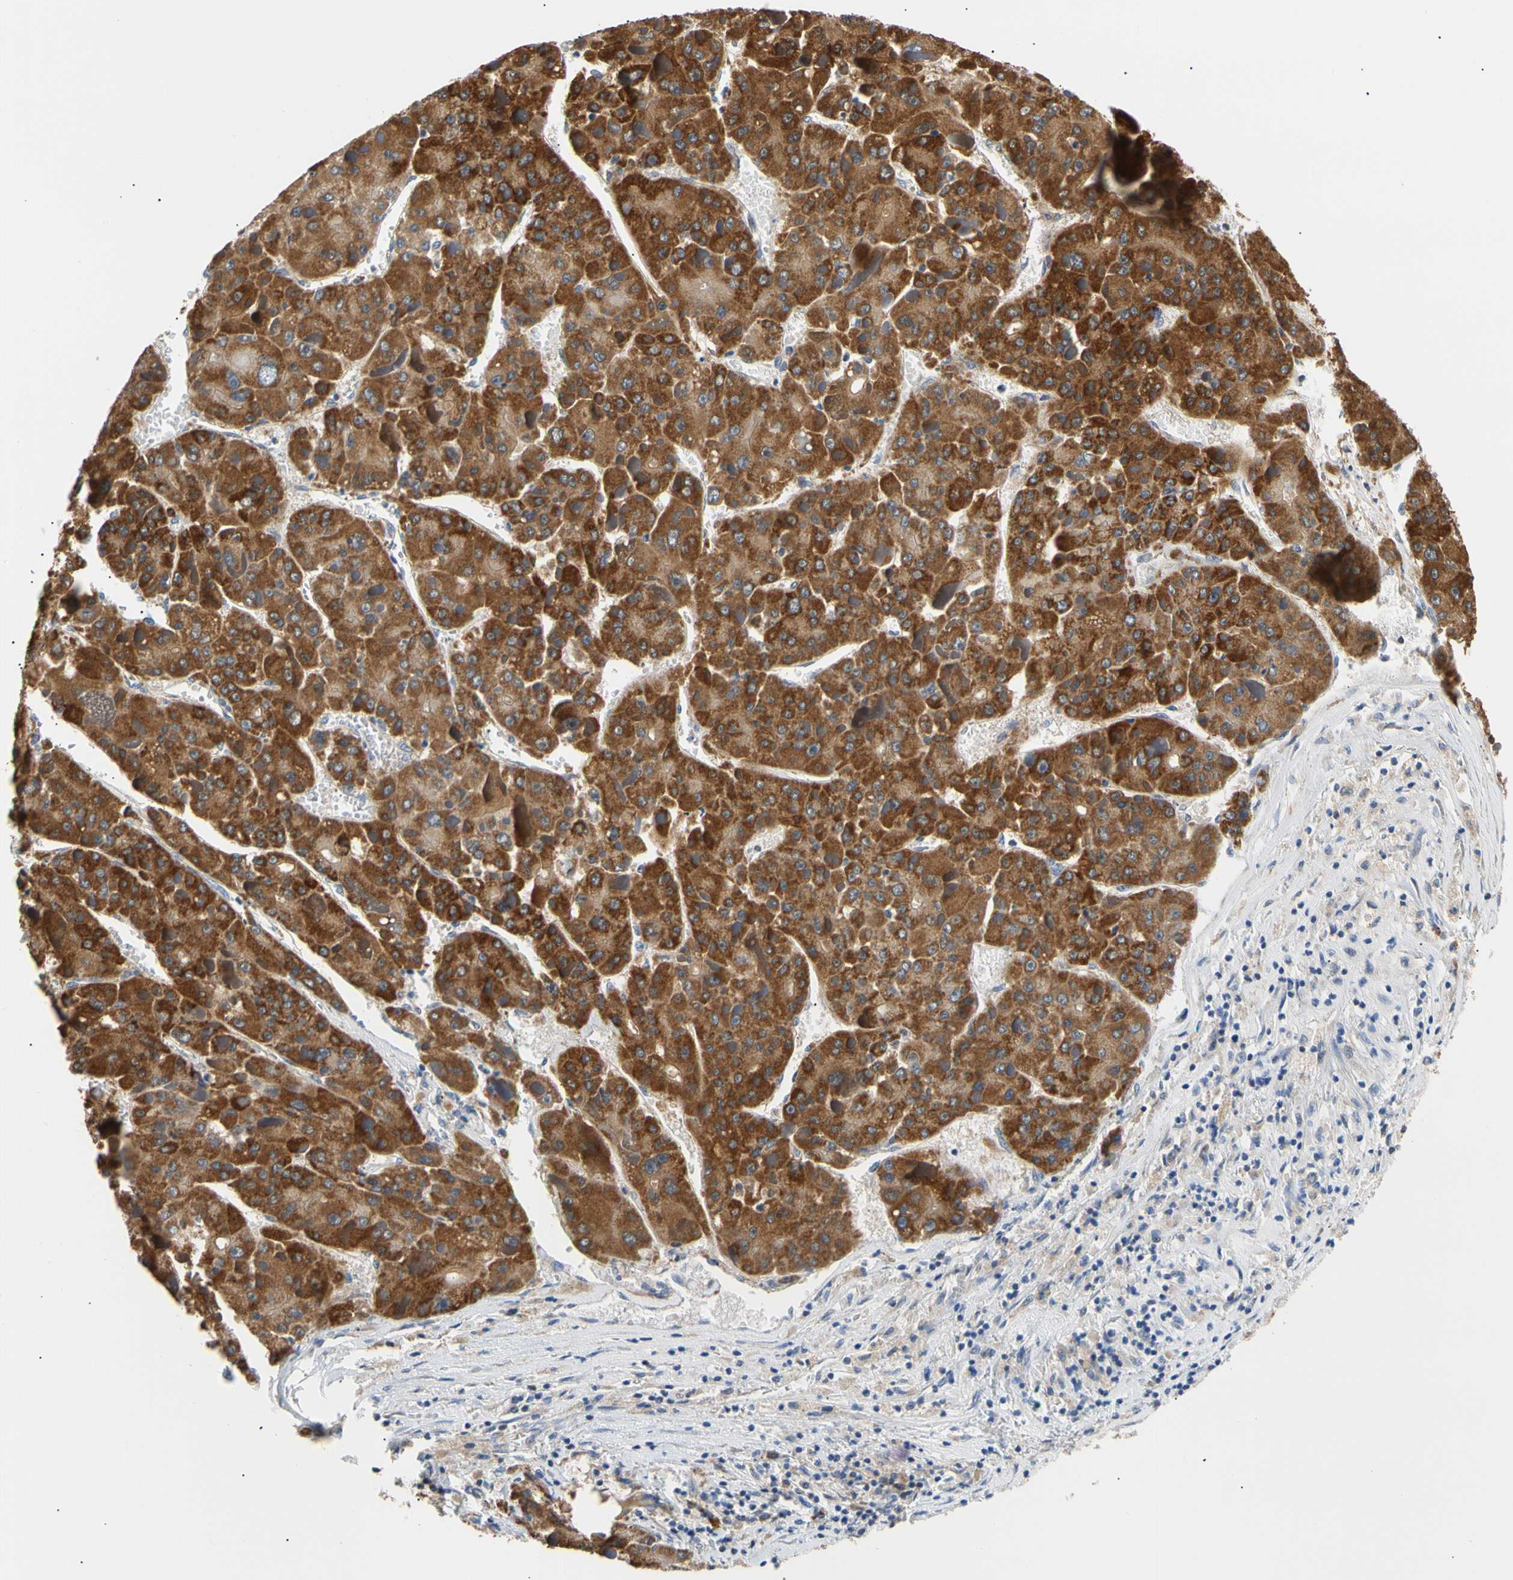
{"staining": {"intensity": "strong", "quantity": ">75%", "location": "cytoplasmic/membranous"}, "tissue": "liver cancer", "cell_type": "Tumor cells", "image_type": "cancer", "snomed": [{"axis": "morphology", "description": "Carcinoma, Hepatocellular, NOS"}, {"axis": "topography", "description": "Liver"}], "caption": "IHC histopathology image of neoplastic tissue: human liver hepatocellular carcinoma stained using immunohistochemistry (IHC) exhibits high levels of strong protein expression localized specifically in the cytoplasmic/membranous of tumor cells, appearing as a cytoplasmic/membranous brown color.", "gene": "ACAT1", "patient": {"sex": "female", "age": 73}}